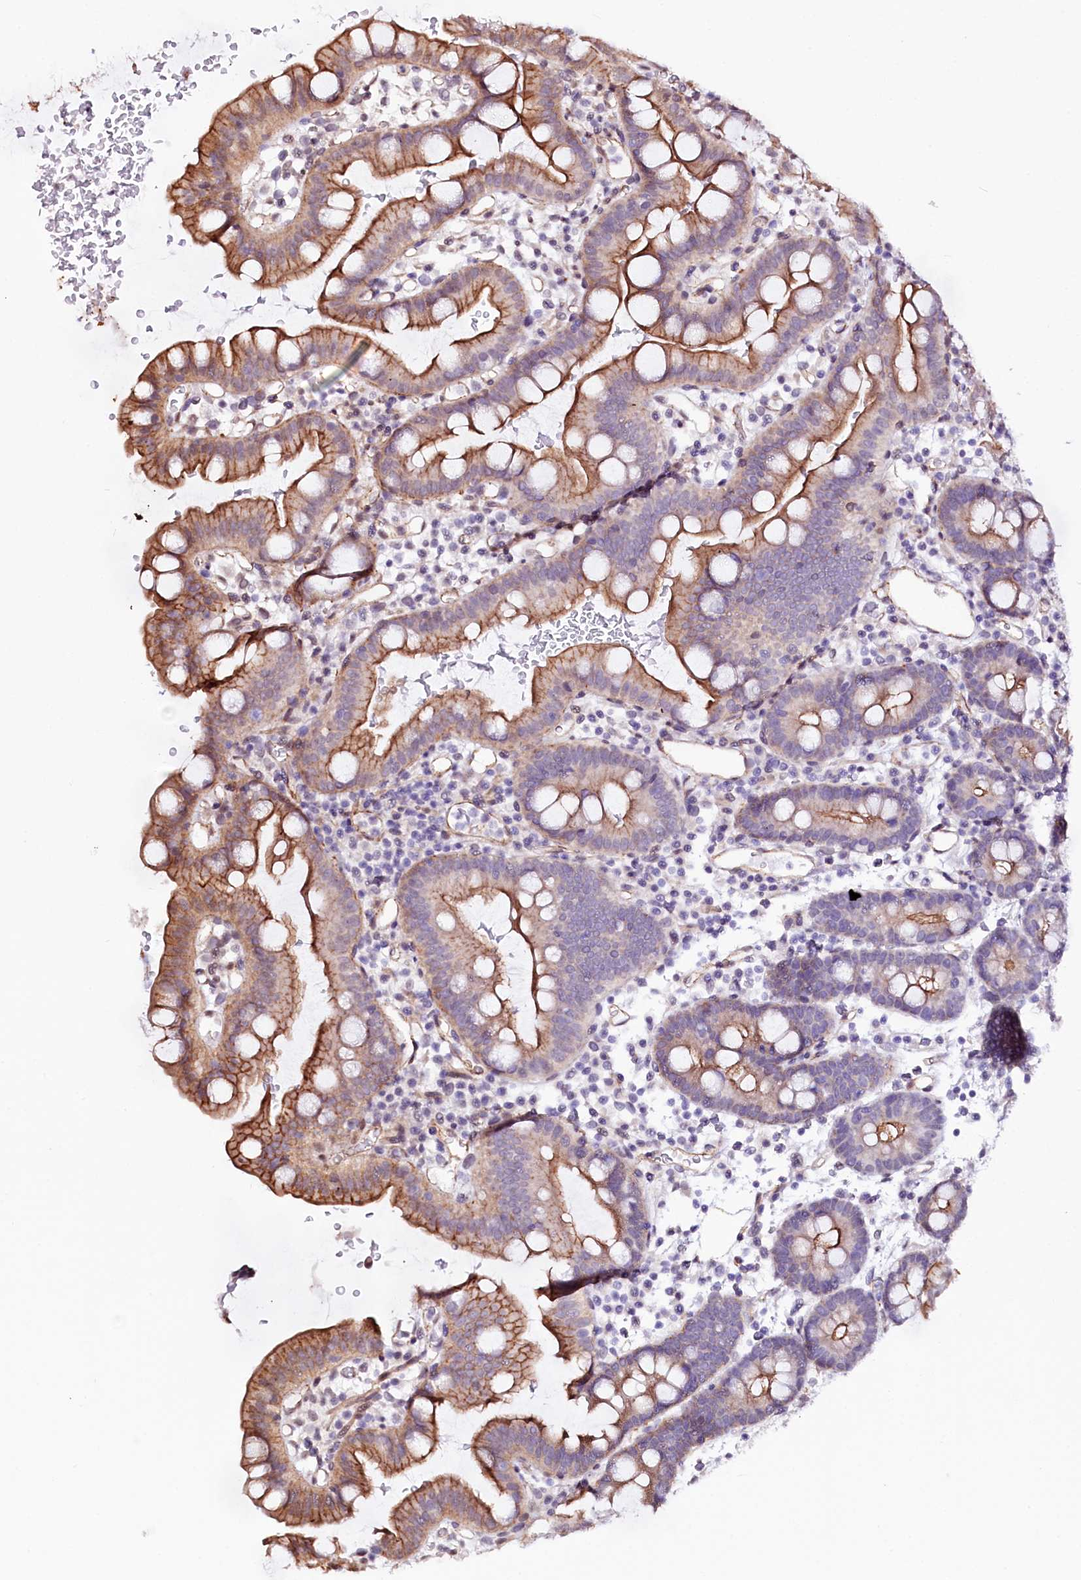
{"staining": {"intensity": "moderate", "quantity": ">75%", "location": "cytoplasmic/membranous"}, "tissue": "small intestine", "cell_type": "Glandular cells", "image_type": "normal", "snomed": [{"axis": "morphology", "description": "Normal tissue, NOS"}, {"axis": "topography", "description": "Stomach, upper"}, {"axis": "topography", "description": "Stomach, lower"}, {"axis": "topography", "description": "Small intestine"}], "caption": "Immunohistochemistry (DAB) staining of unremarkable human small intestine demonstrates moderate cytoplasmic/membranous protein positivity in approximately >75% of glandular cells.", "gene": "ST7", "patient": {"sex": "male", "age": 68}}